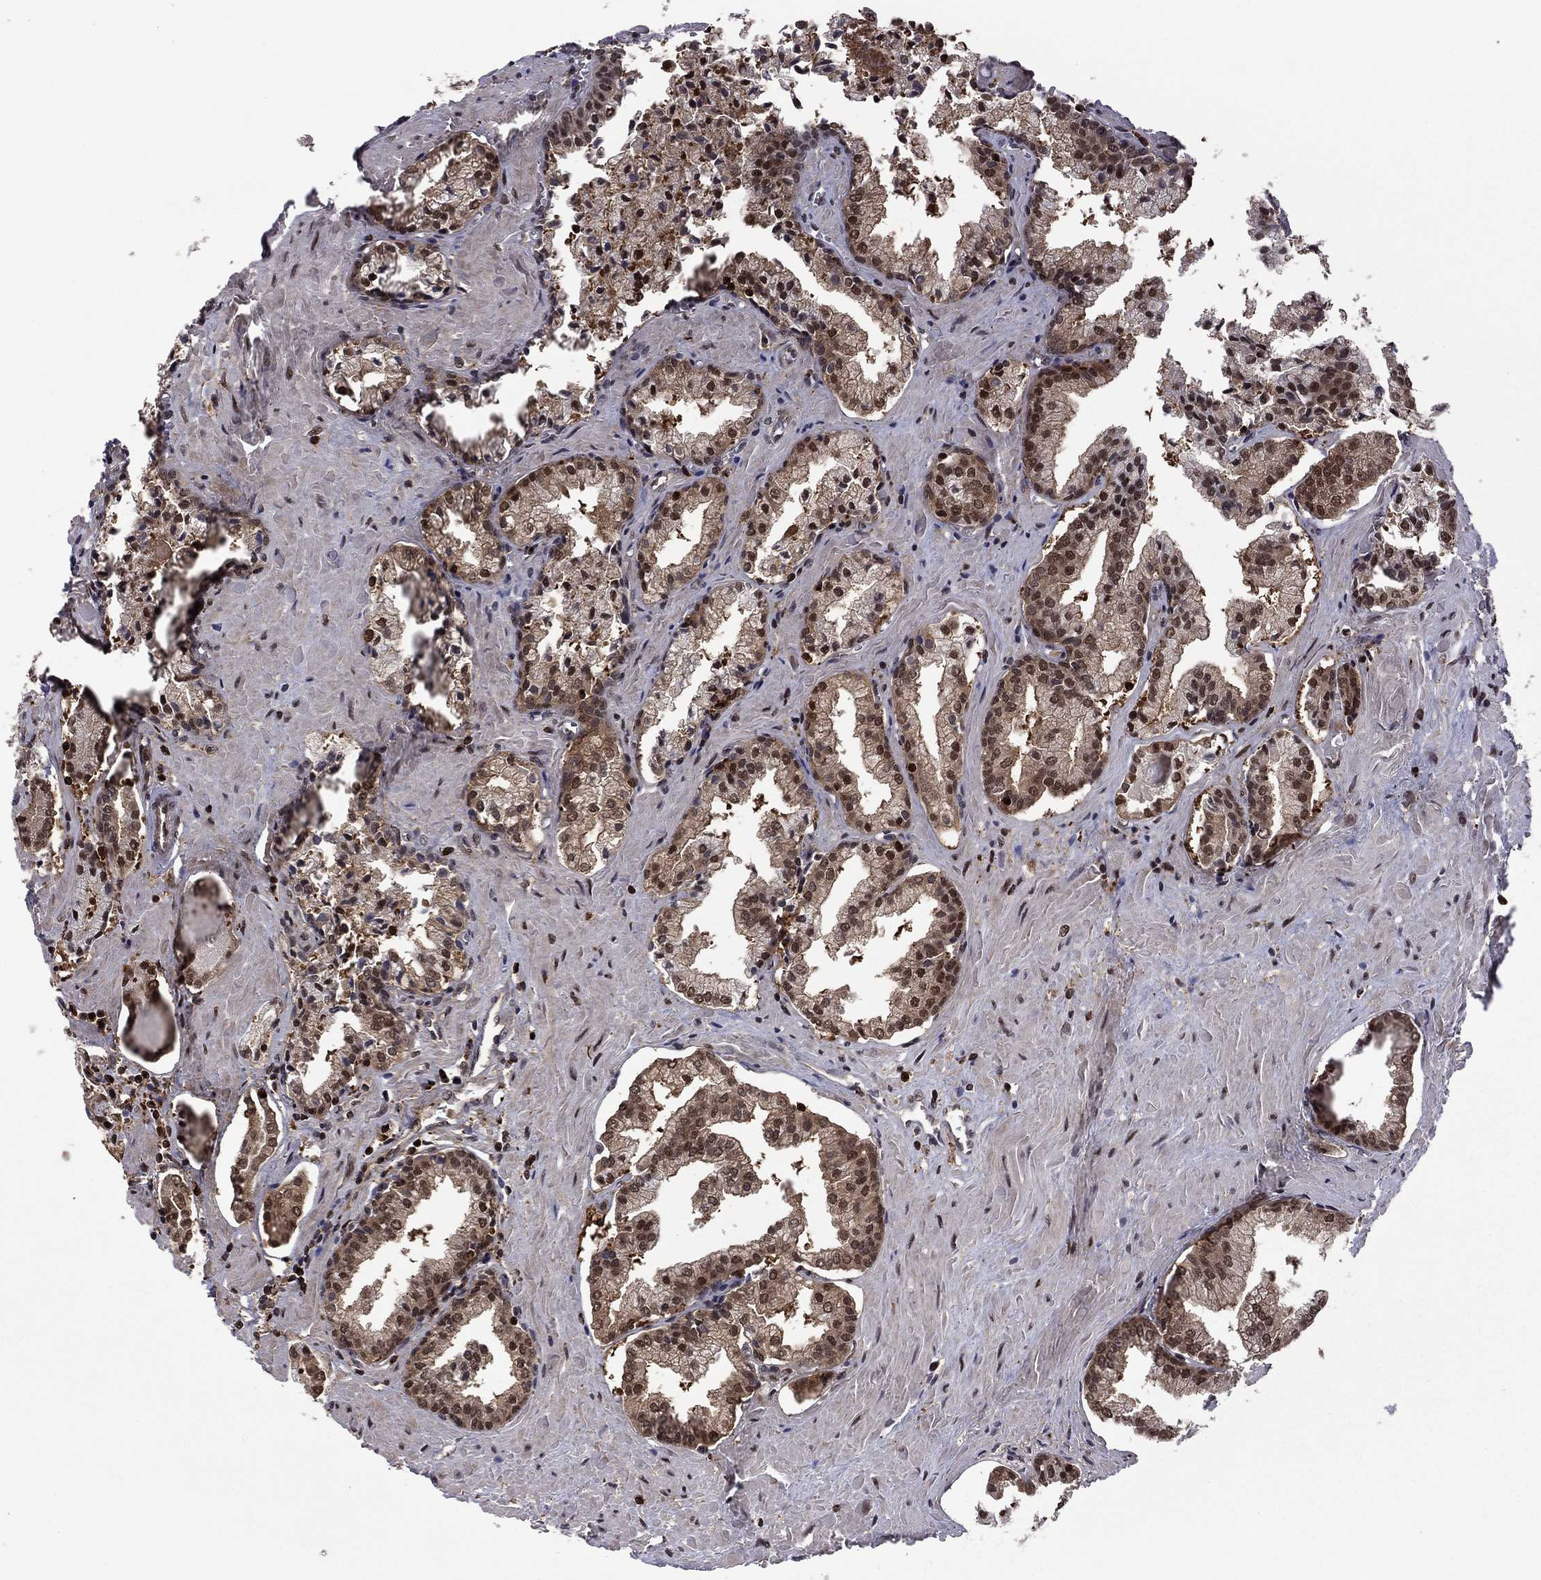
{"staining": {"intensity": "moderate", "quantity": "25%-75%", "location": "nuclear"}, "tissue": "prostate cancer", "cell_type": "Tumor cells", "image_type": "cancer", "snomed": [{"axis": "morphology", "description": "Adenocarcinoma, NOS"}, {"axis": "topography", "description": "Prostate and seminal vesicle, NOS"}, {"axis": "topography", "description": "Prostate"}], "caption": "Immunohistochemistry (IHC) photomicrograph of human prostate adenocarcinoma stained for a protein (brown), which displays medium levels of moderate nuclear staining in about 25%-75% of tumor cells.", "gene": "PSMD2", "patient": {"sex": "male", "age": 44}}